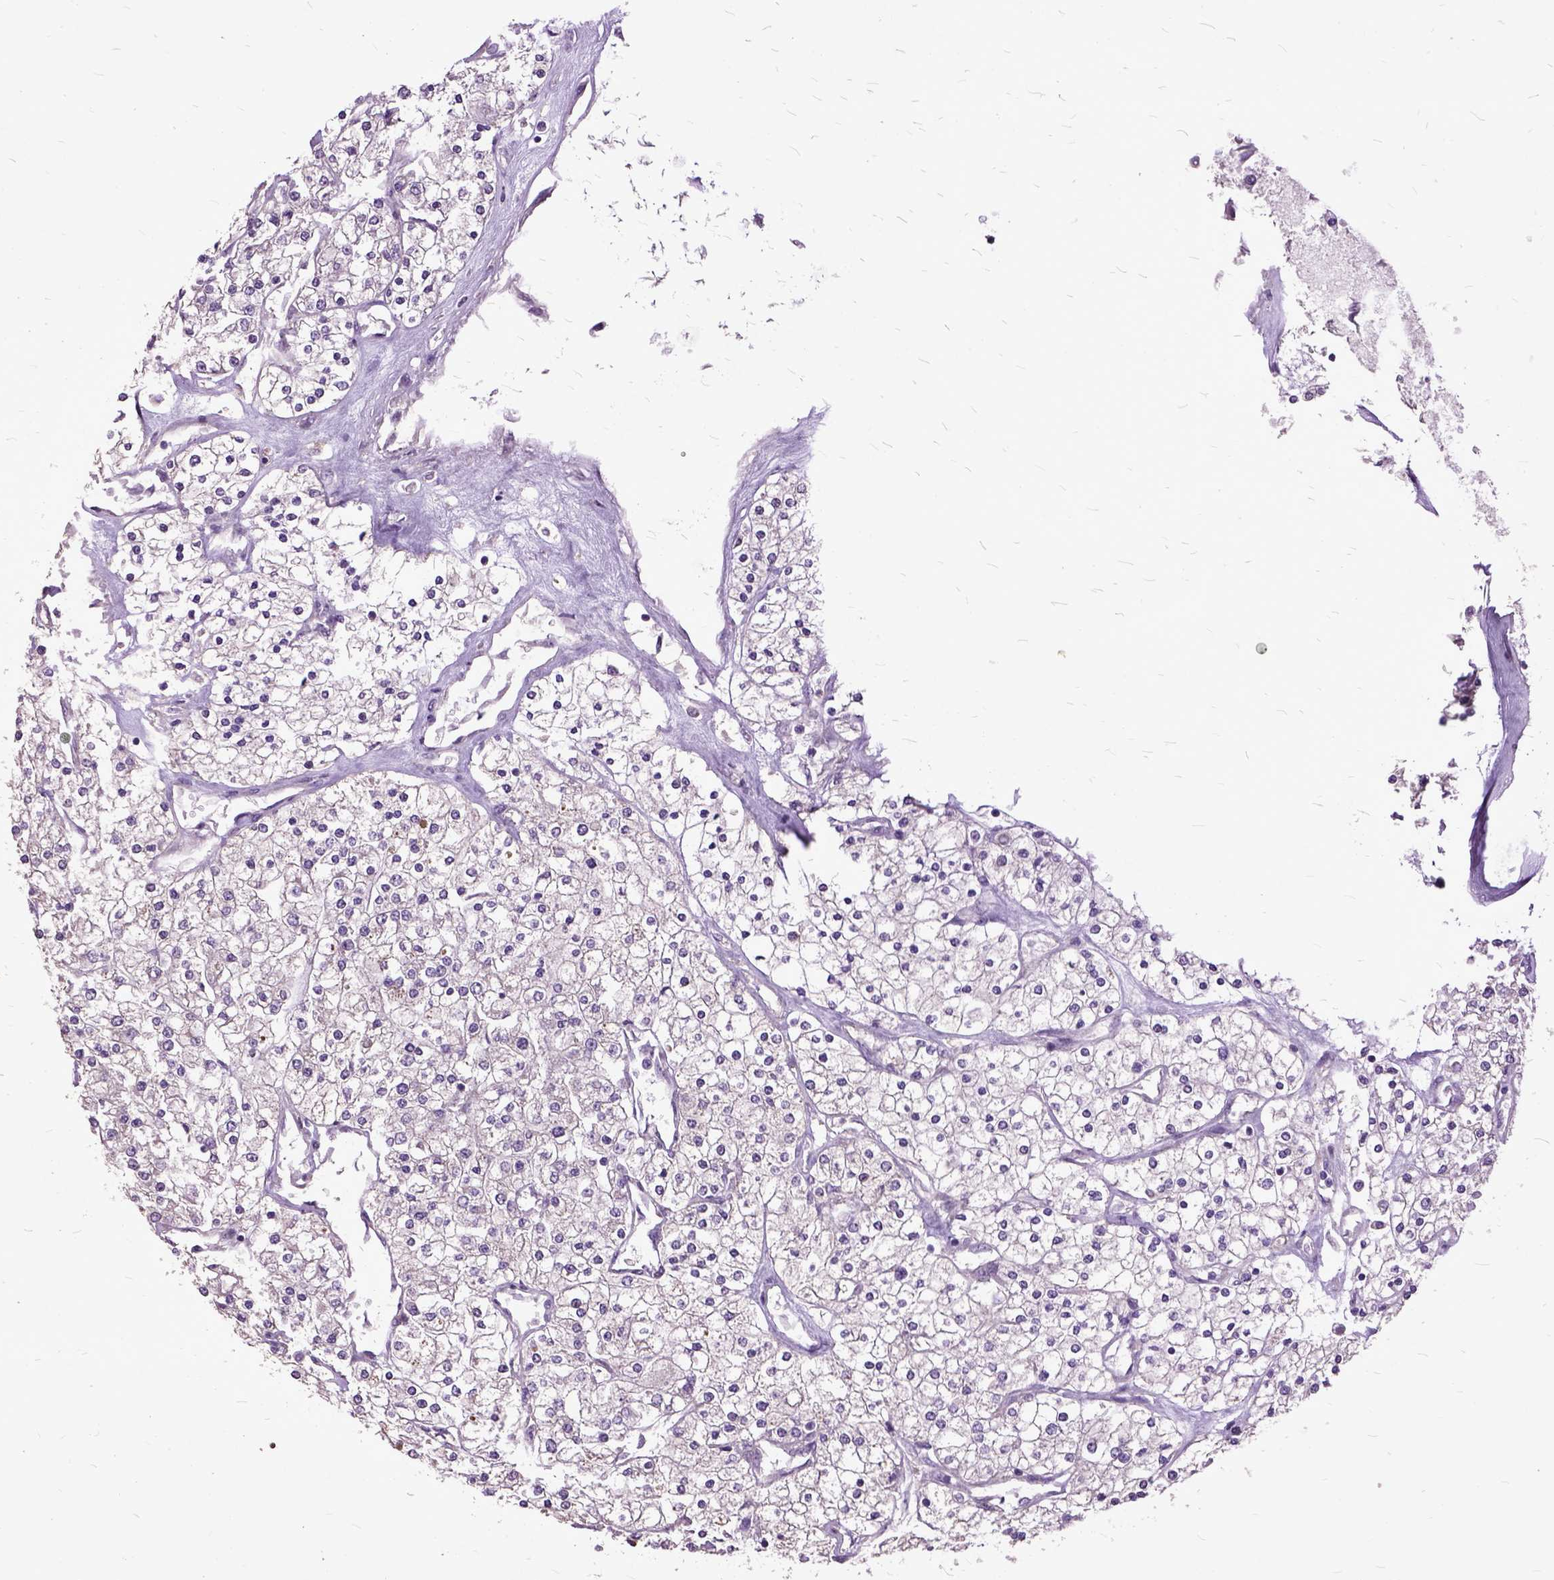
{"staining": {"intensity": "negative", "quantity": "none", "location": "none"}, "tissue": "renal cancer", "cell_type": "Tumor cells", "image_type": "cancer", "snomed": [{"axis": "morphology", "description": "Adenocarcinoma, NOS"}, {"axis": "topography", "description": "Kidney"}], "caption": "The immunohistochemistry (IHC) micrograph has no significant positivity in tumor cells of renal adenocarcinoma tissue. (IHC, brightfield microscopy, high magnification).", "gene": "AREG", "patient": {"sex": "male", "age": 80}}